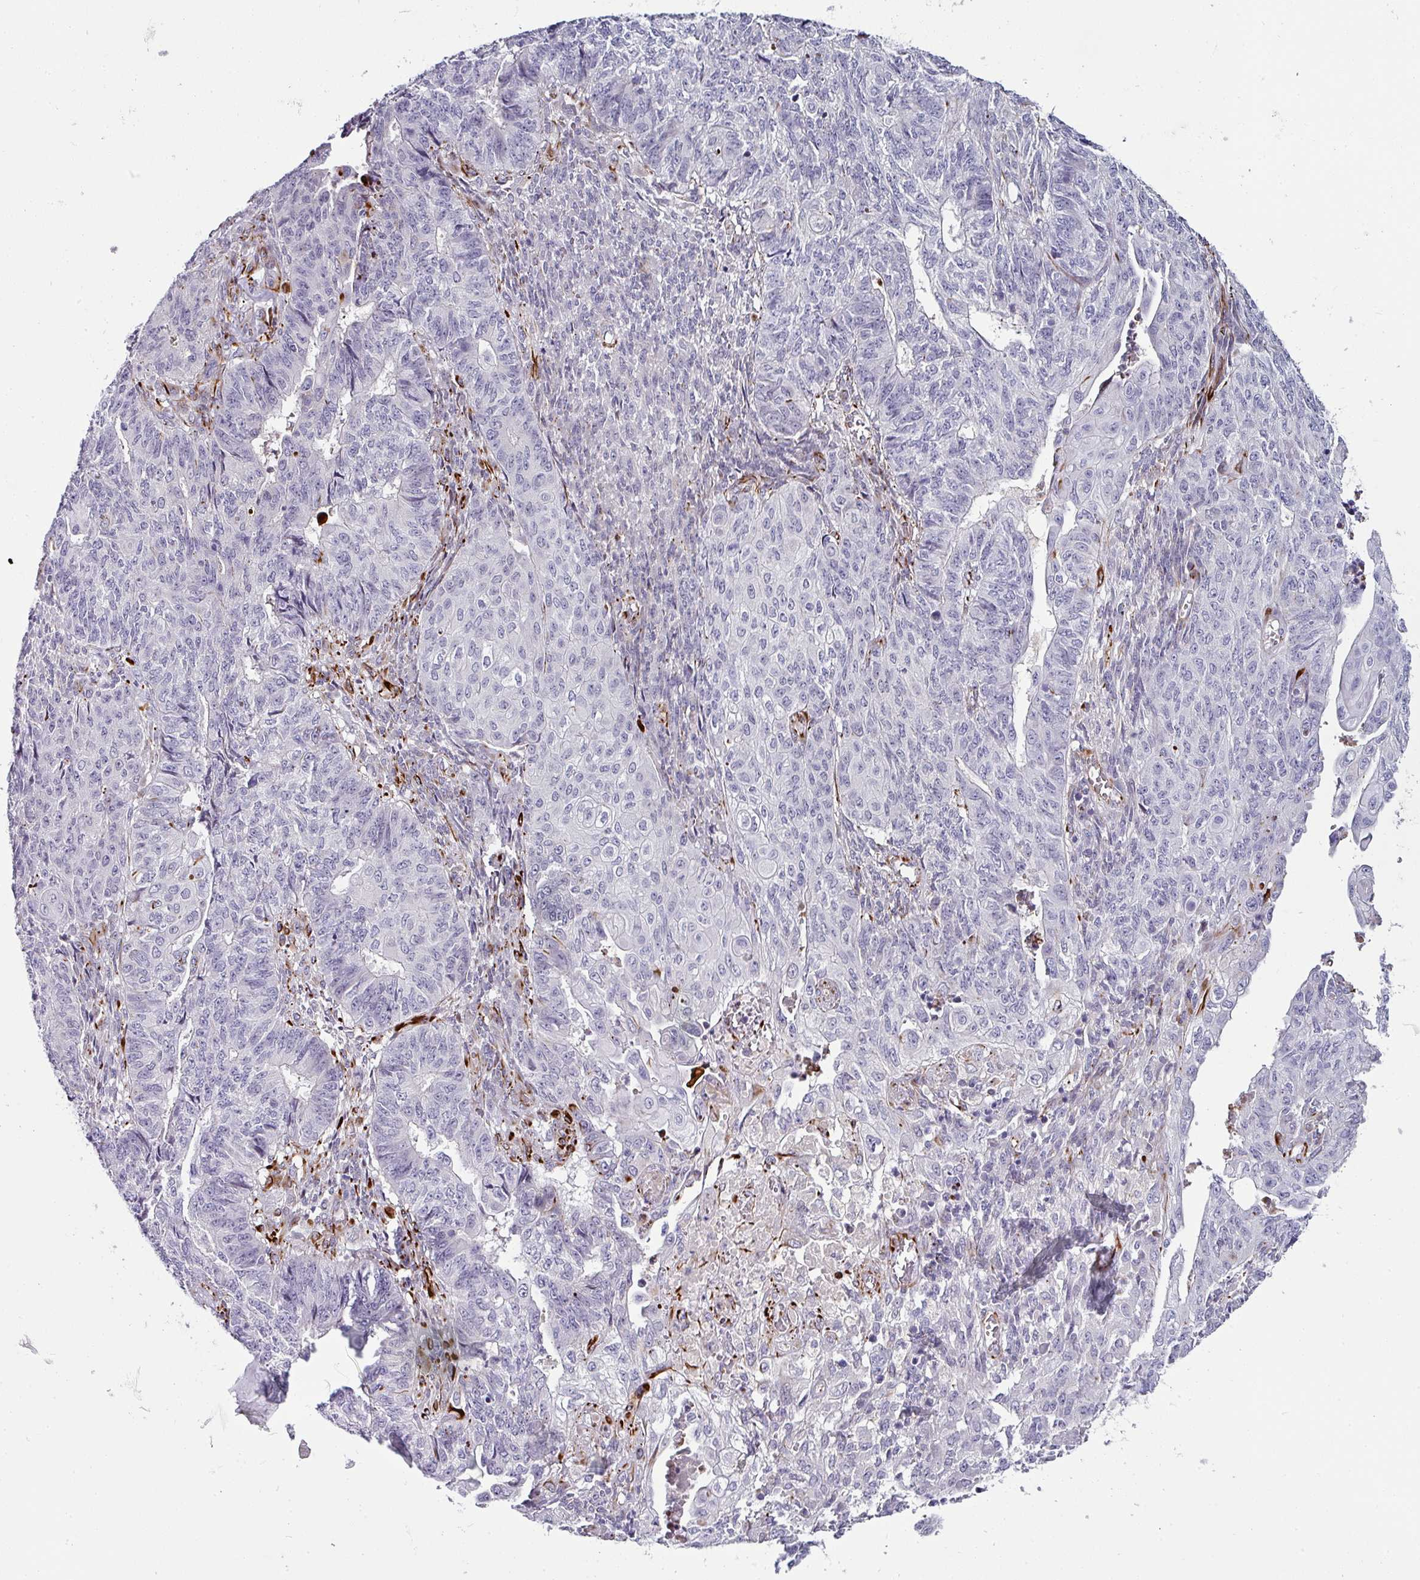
{"staining": {"intensity": "strong", "quantity": "<25%", "location": "cytoplasmic/membranous"}, "tissue": "endometrial cancer", "cell_type": "Tumor cells", "image_type": "cancer", "snomed": [{"axis": "morphology", "description": "Adenocarcinoma, NOS"}, {"axis": "topography", "description": "Endometrium"}], "caption": "Immunohistochemical staining of endometrial adenocarcinoma exhibits strong cytoplasmic/membranous protein expression in approximately <25% of tumor cells.", "gene": "TMPRSS9", "patient": {"sex": "female", "age": 32}}